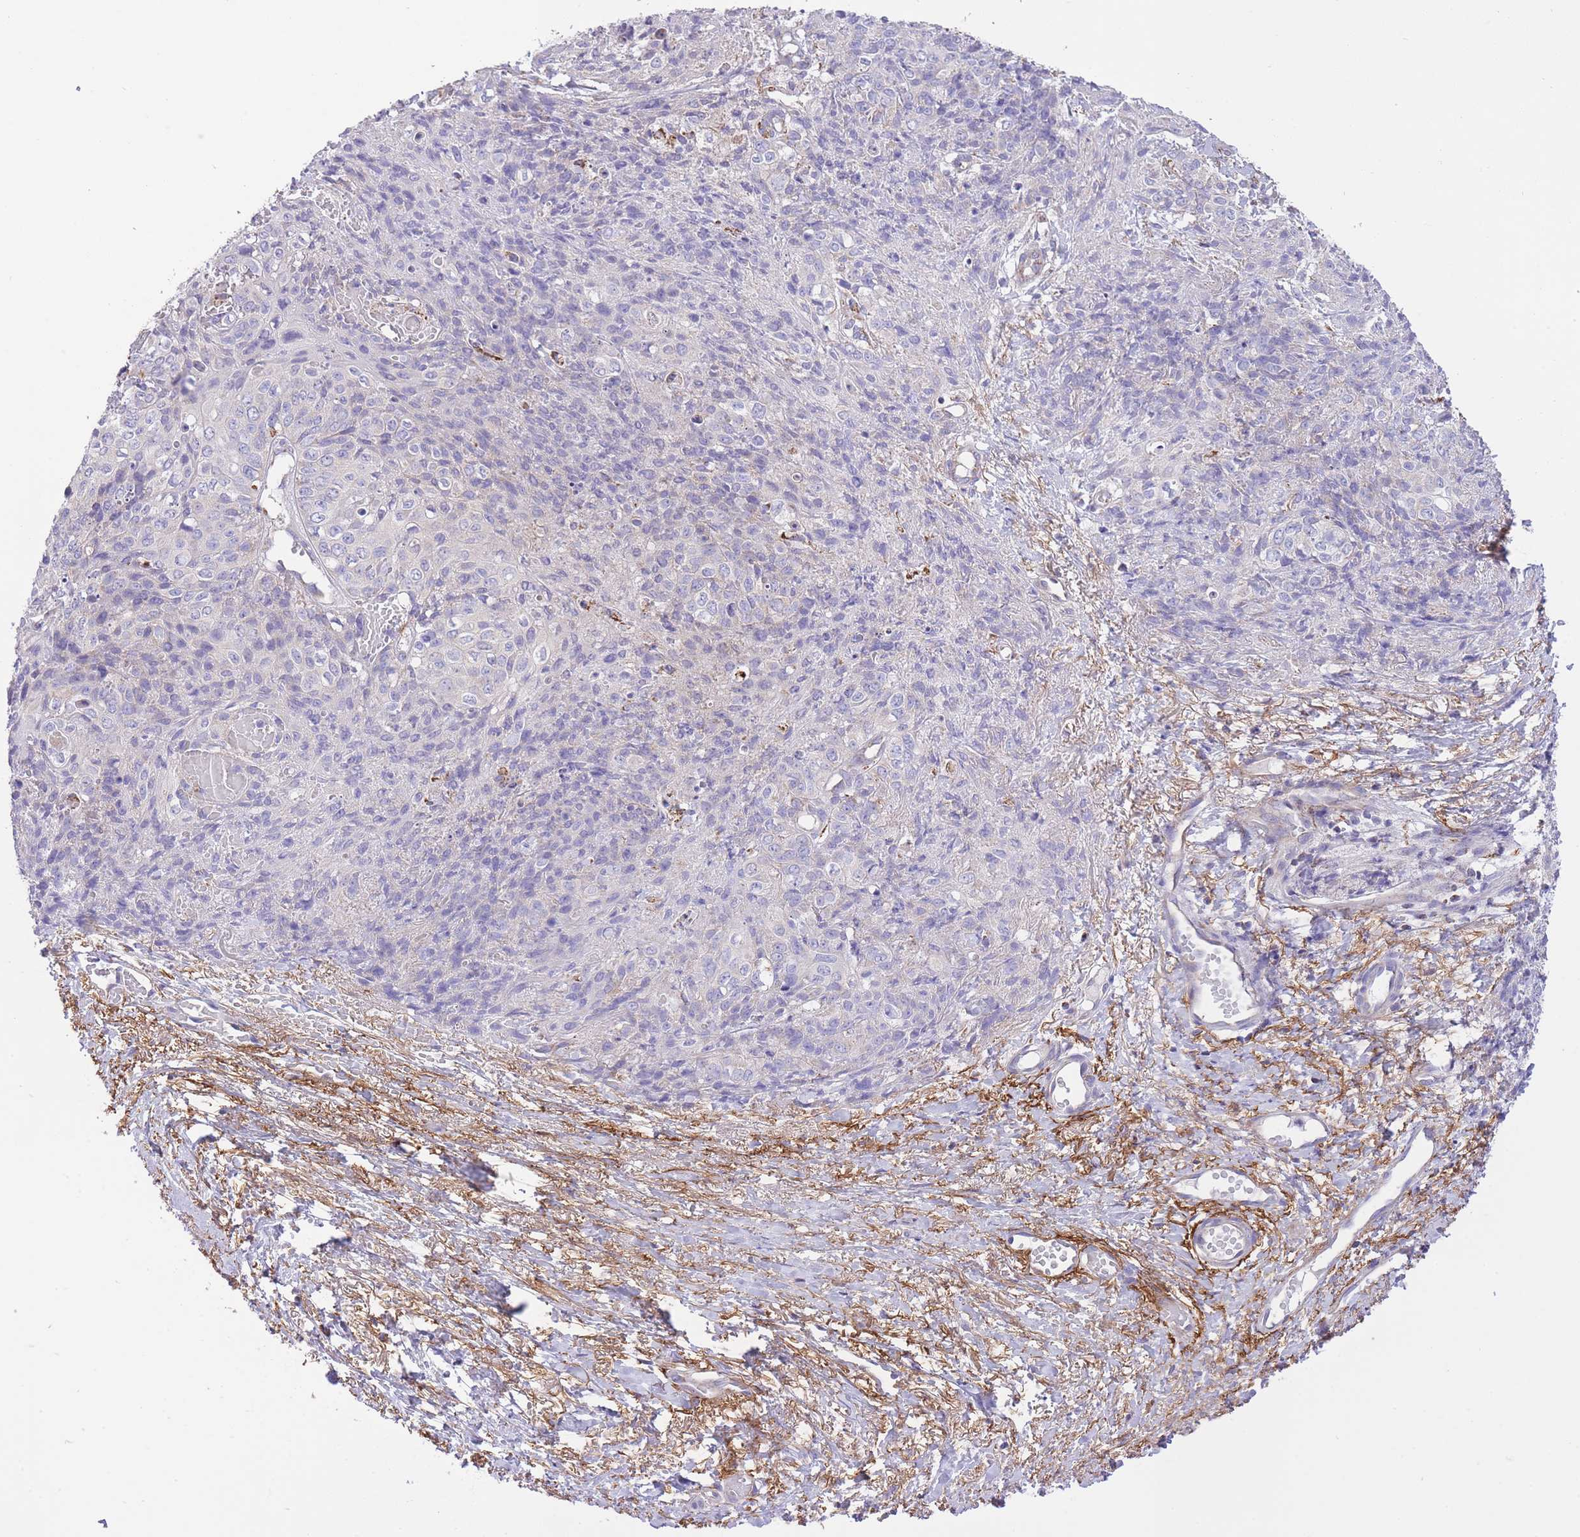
{"staining": {"intensity": "negative", "quantity": "none", "location": "none"}, "tissue": "skin cancer", "cell_type": "Tumor cells", "image_type": "cancer", "snomed": [{"axis": "morphology", "description": "Squamous cell carcinoma, NOS"}, {"axis": "topography", "description": "Skin"}, {"axis": "topography", "description": "Vulva"}], "caption": "A high-resolution image shows immunohistochemistry staining of skin cancer (squamous cell carcinoma), which exhibits no significant expression in tumor cells.", "gene": "ST3GAL3", "patient": {"sex": "female", "age": 85}}